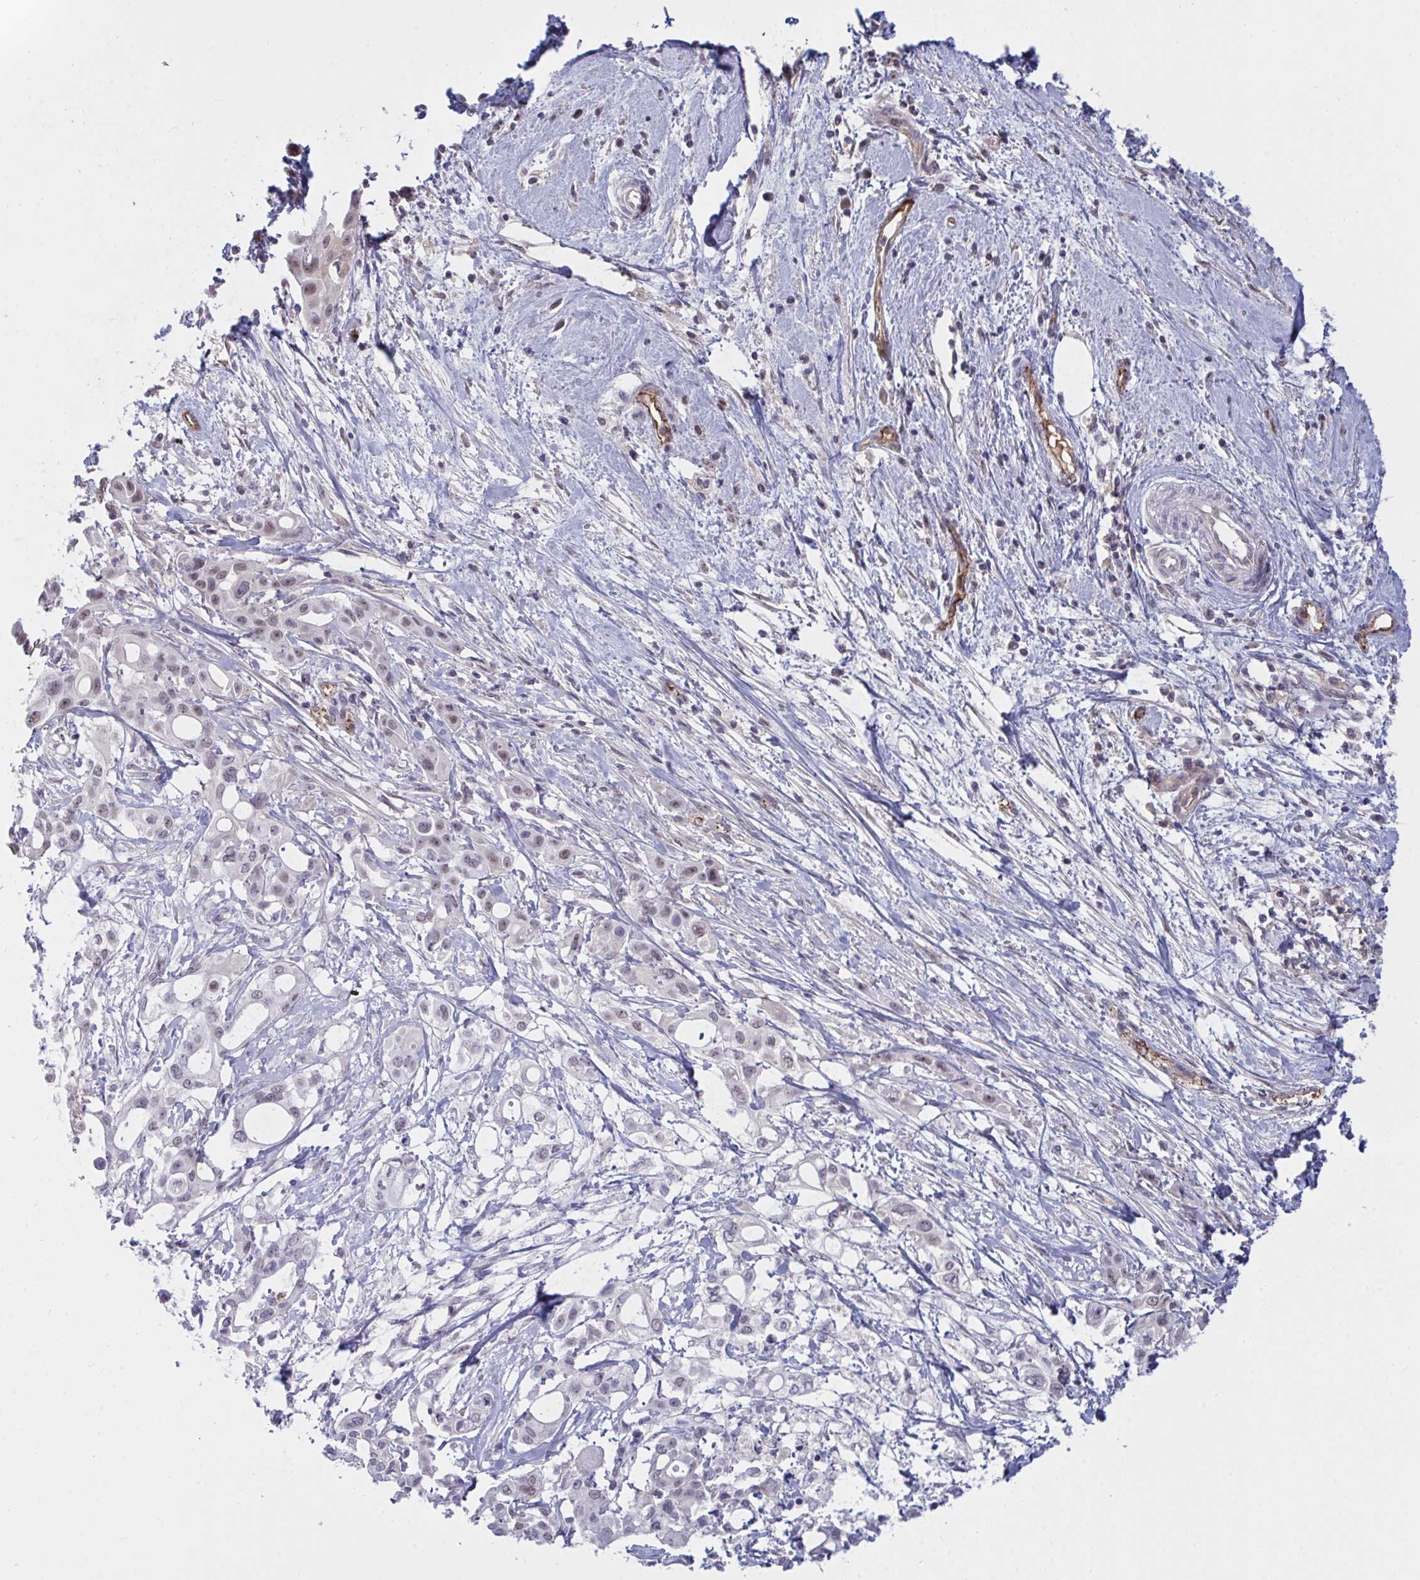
{"staining": {"intensity": "weak", "quantity": "25%-75%", "location": "nuclear"}, "tissue": "pancreatic cancer", "cell_type": "Tumor cells", "image_type": "cancer", "snomed": [{"axis": "morphology", "description": "Adenocarcinoma, NOS"}, {"axis": "topography", "description": "Pancreas"}], "caption": "Immunohistochemical staining of human pancreatic adenocarcinoma shows low levels of weak nuclear expression in about 25%-75% of tumor cells.", "gene": "DSCAML1", "patient": {"sex": "female", "age": 68}}